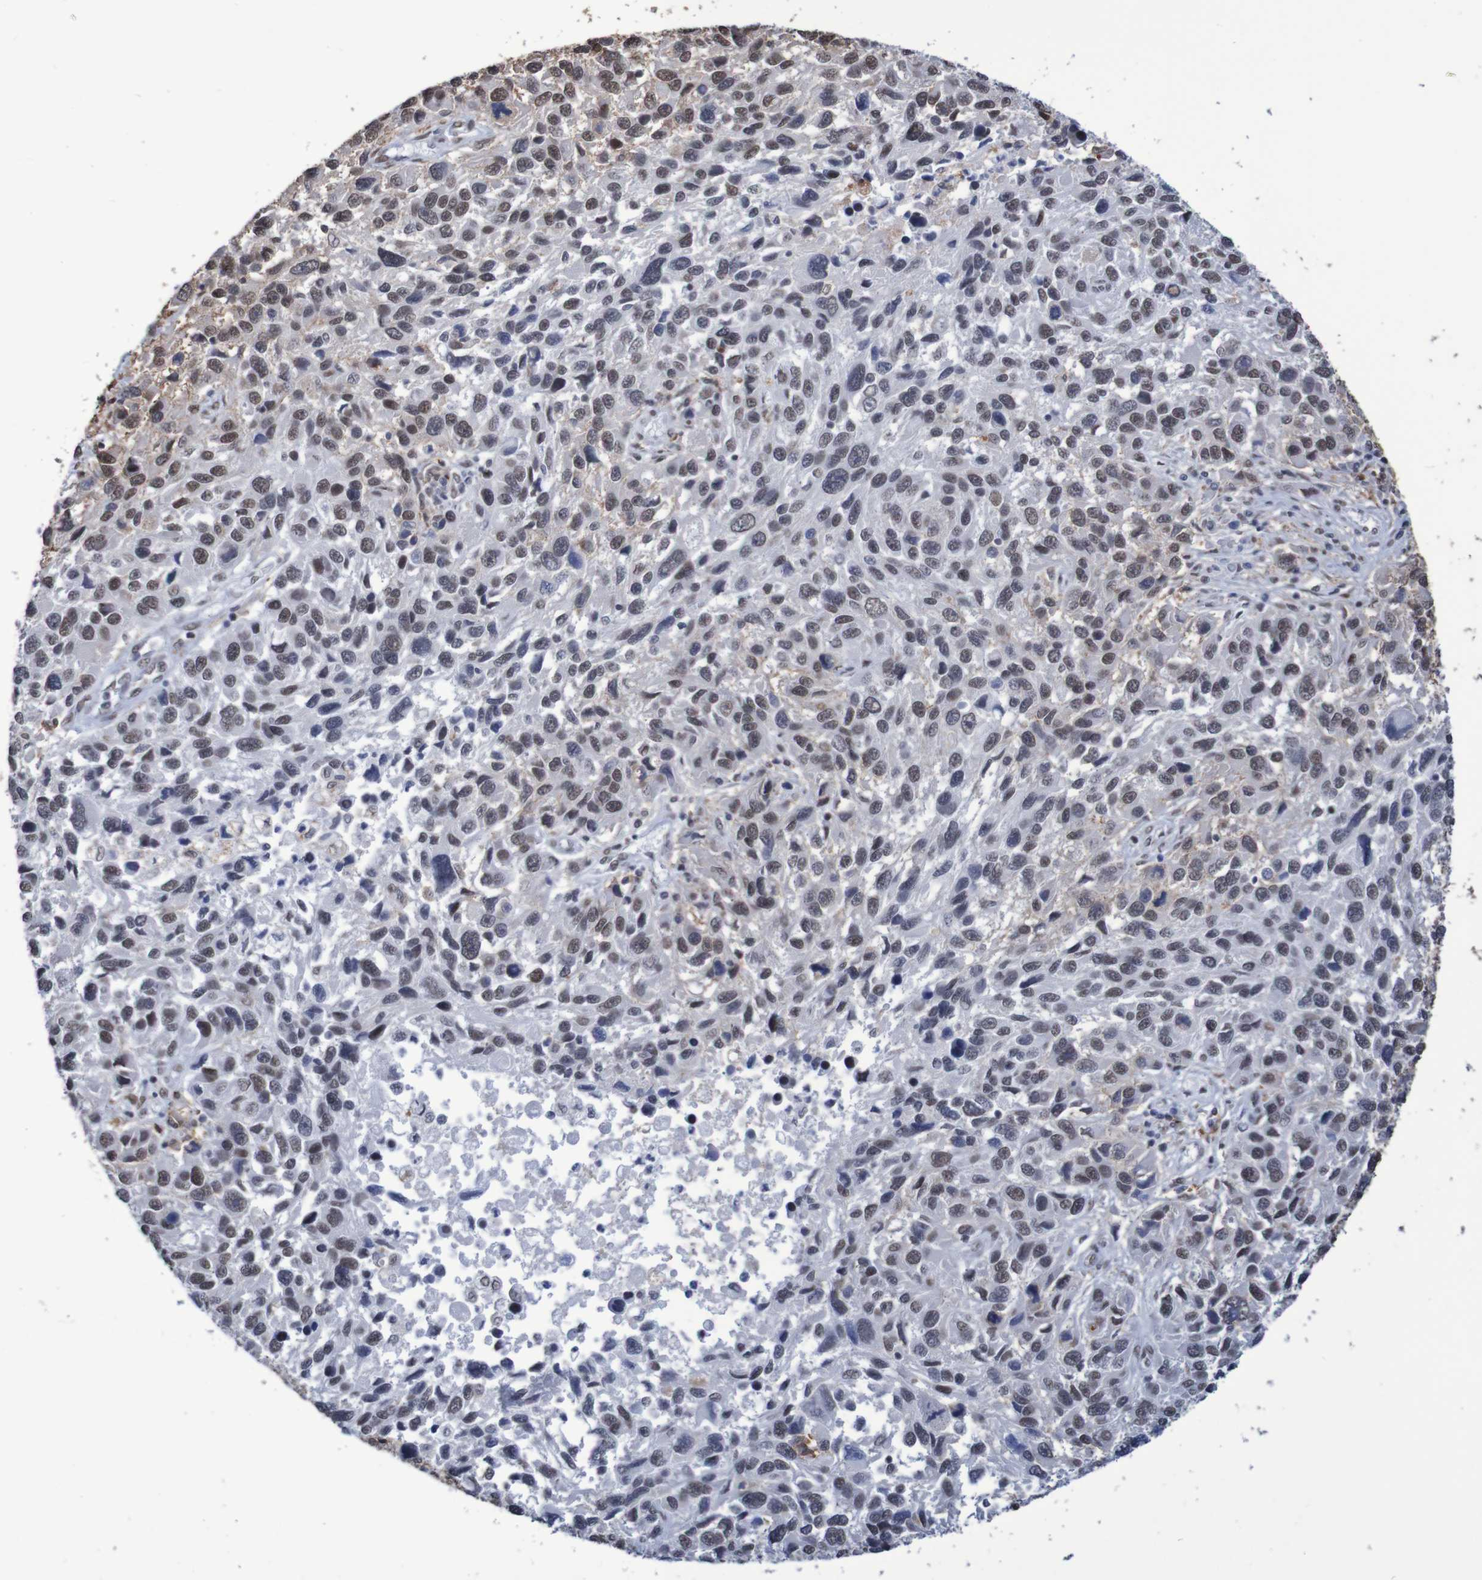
{"staining": {"intensity": "moderate", "quantity": "25%-75%", "location": "nuclear"}, "tissue": "melanoma", "cell_type": "Tumor cells", "image_type": "cancer", "snomed": [{"axis": "morphology", "description": "Malignant melanoma, NOS"}, {"axis": "topography", "description": "Skin"}], "caption": "Melanoma stained with IHC demonstrates moderate nuclear staining in about 25%-75% of tumor cells.", "gene": "MRTFB", "patient": {"sex": "male", "age": 53}}